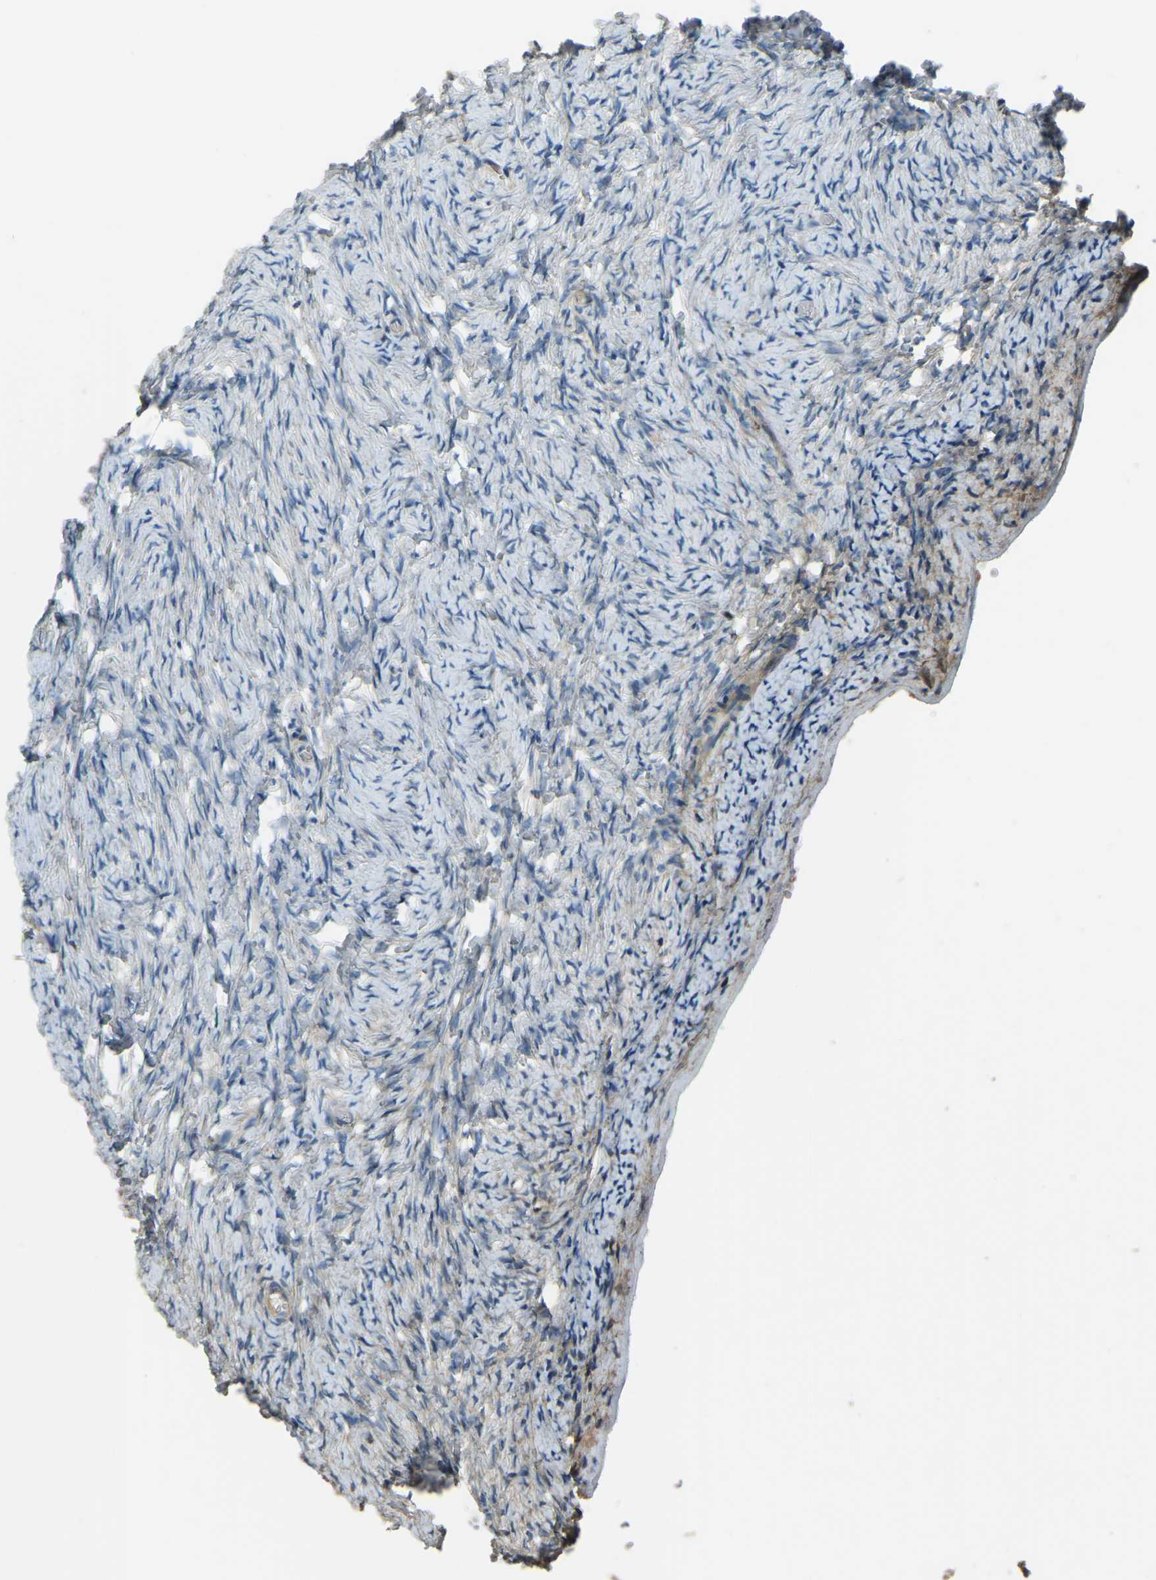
{"staining": {"intensity": "negative", "quantity": "none", "location": "none"}, "tissue": "ovary", "cell_type": "Ovarian stroma cells", "image_type": "normal", "snomed": [{"axis": "morphology", "description": "Normal tissue, NOS"}, {"axis": "topography", "description": "Ovary"}], "caption": "This is a image of IHC staining of benign ovary, which shows no positivity in ovarian stroma cells.", "gene": "COL3A1", "patient": {"sex": "female", "age": 27}}